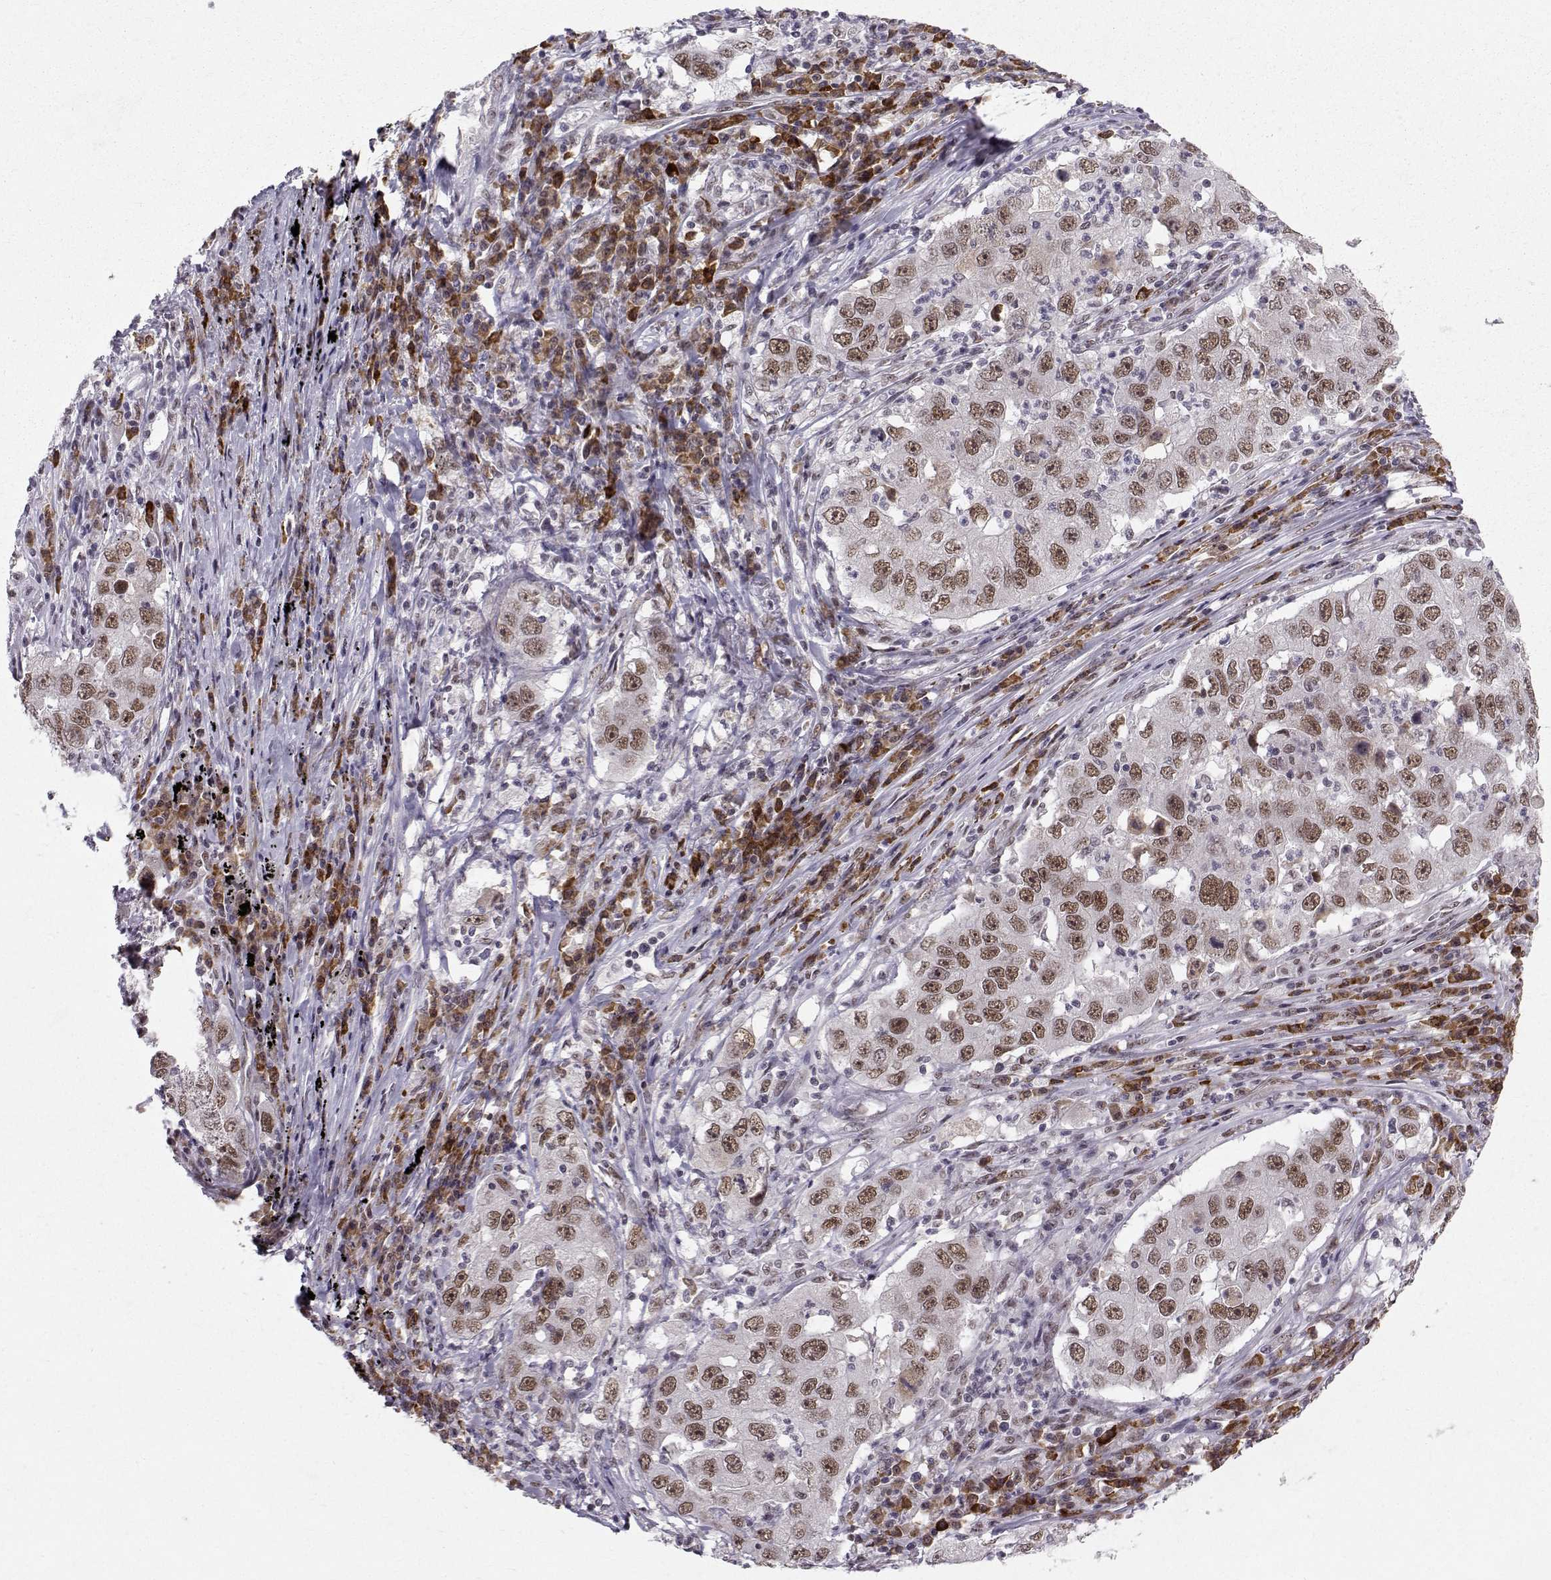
{"staining": {"intensity": "moderate", "quantity": "25%-75%", "location": "nuclear"}, "tissue": "lung cancer", "cell_type": "Tumor cells", "image_type": "cancer", "snomed": [{"axis": "morphology", "description": "Adenocarcinoma, NOS"}, {"axis": "topography", "description": "Lung"}], "caption": "Moderate nuclear protein staining is appreciated in about 25%-75% of tumor cells in lung adenocarcinoma.", "gene": "RPP38", "patient": {"sex": "male", "age": 73}}